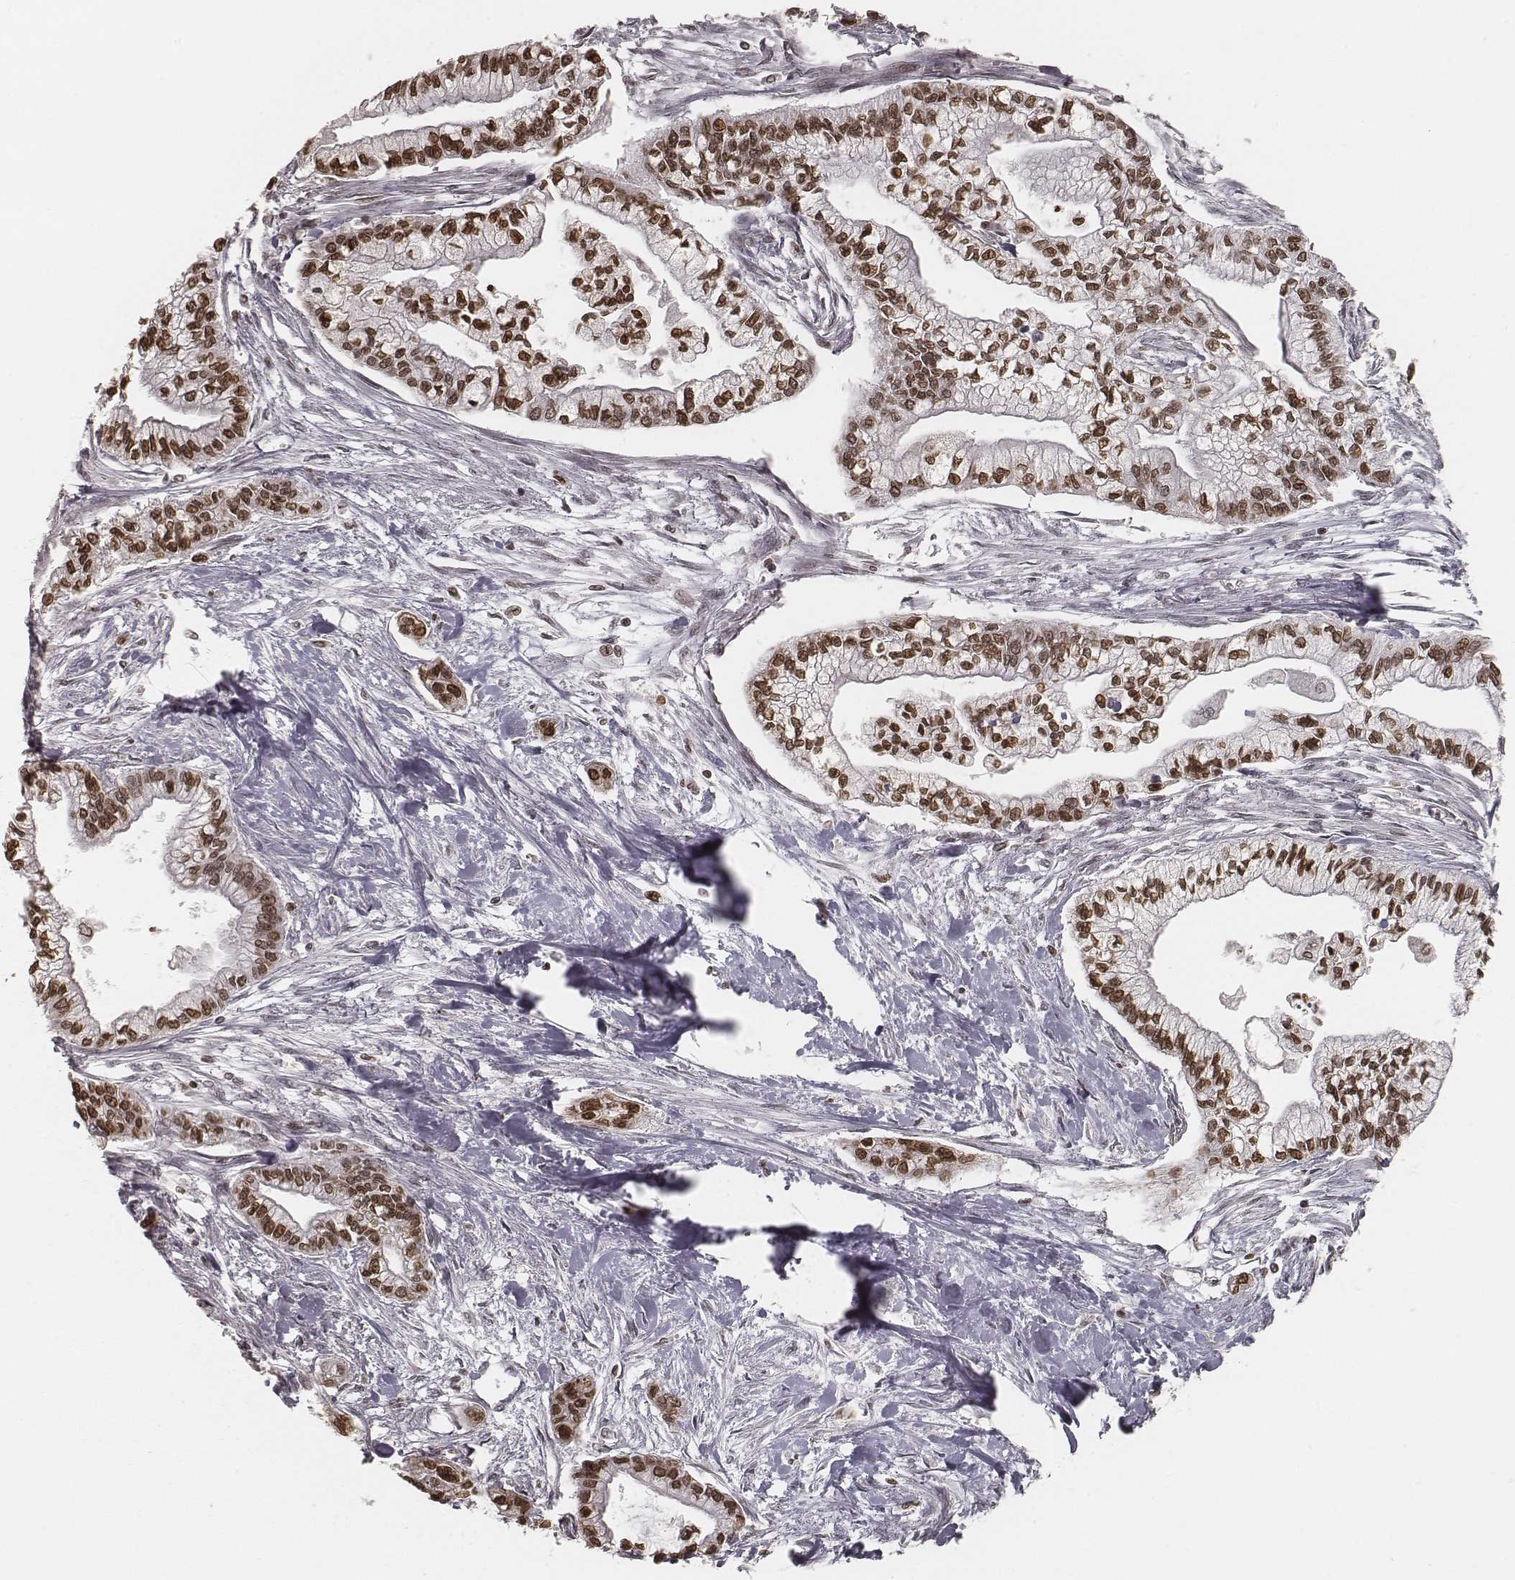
{"staining": {"intensity": "strong", "quantity": ">75%", "location": "nuclear"}, "tissue": "pancreatic cancer", "cell_type": "Tumor cells", "image_type": "cancer", "snomed": [{"axis": "morphology", "description": "Adenocarcinoma, NOS"}, {"axis": "topography", "description": "Pancreas"}], "caption": "Protein analysis of adenocarcinoma (pancreatic) tissue reveals strong nuclear positivity in about >75% of tumor cells.", "gene": "HMGA2", "patient": {"sex": "male", "age": 54}}